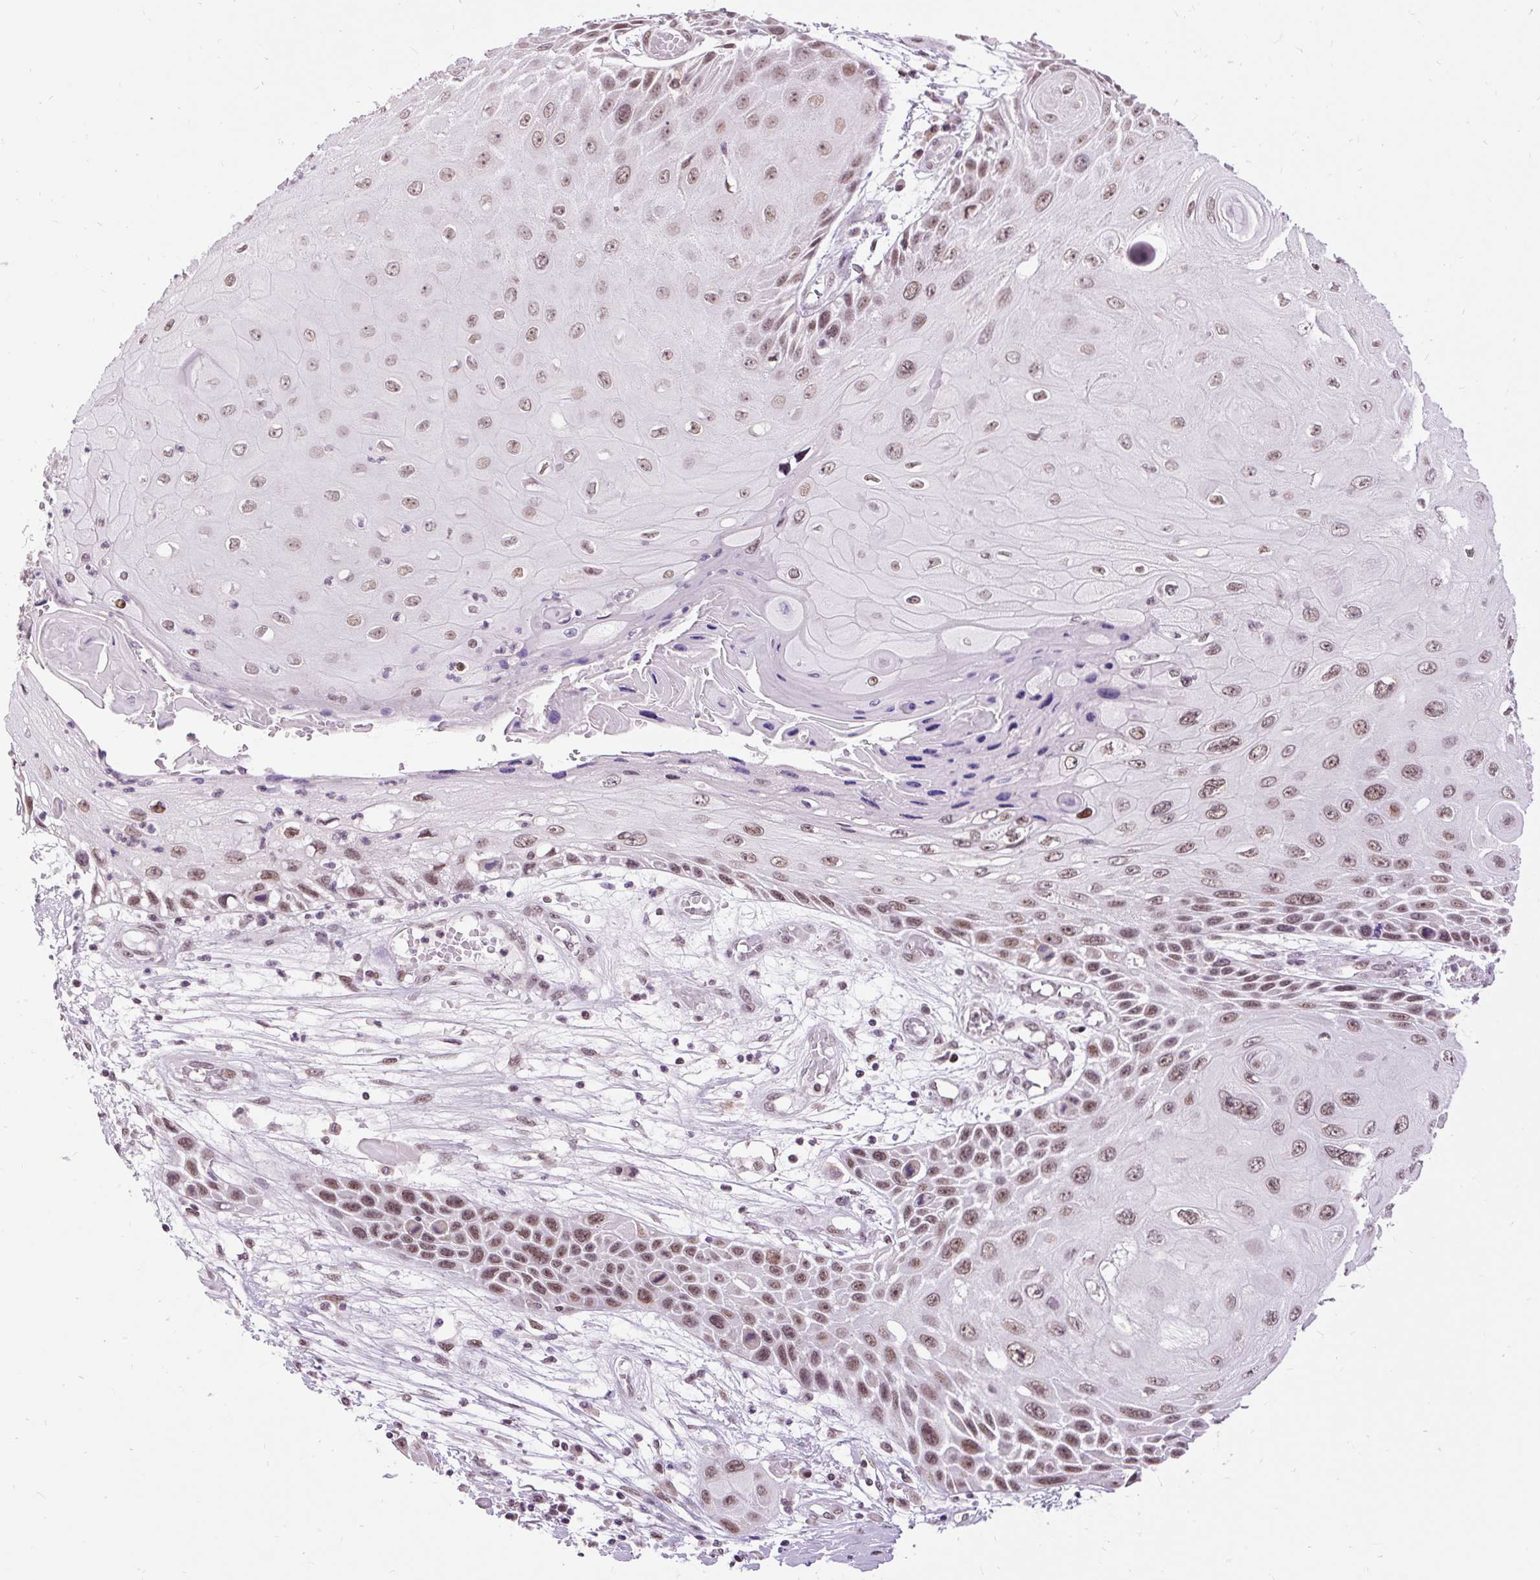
{"staining": {"intensity": "moderate", "quantity": ">75%", "location": "nuclear"}, "tissue": "skin cancer", "cell_type": "Tumor cells", "image_type": "cancer", "snomed": [{"axis": "morphology", "description": "Squamous cell carcinoma, NOS"}, {"axis": "topography", "description": "Skin"}, {"axis": "topography", "description": "Vulva"}], "caption": "Skin squamous cell carcinoma was stained to show a protein in brown. There is medium levels of moderate nuclear expression in approximately >75% of tumor cells.", "gene": "ZNF672", "patient": {"sex": "female", "age": 44}}